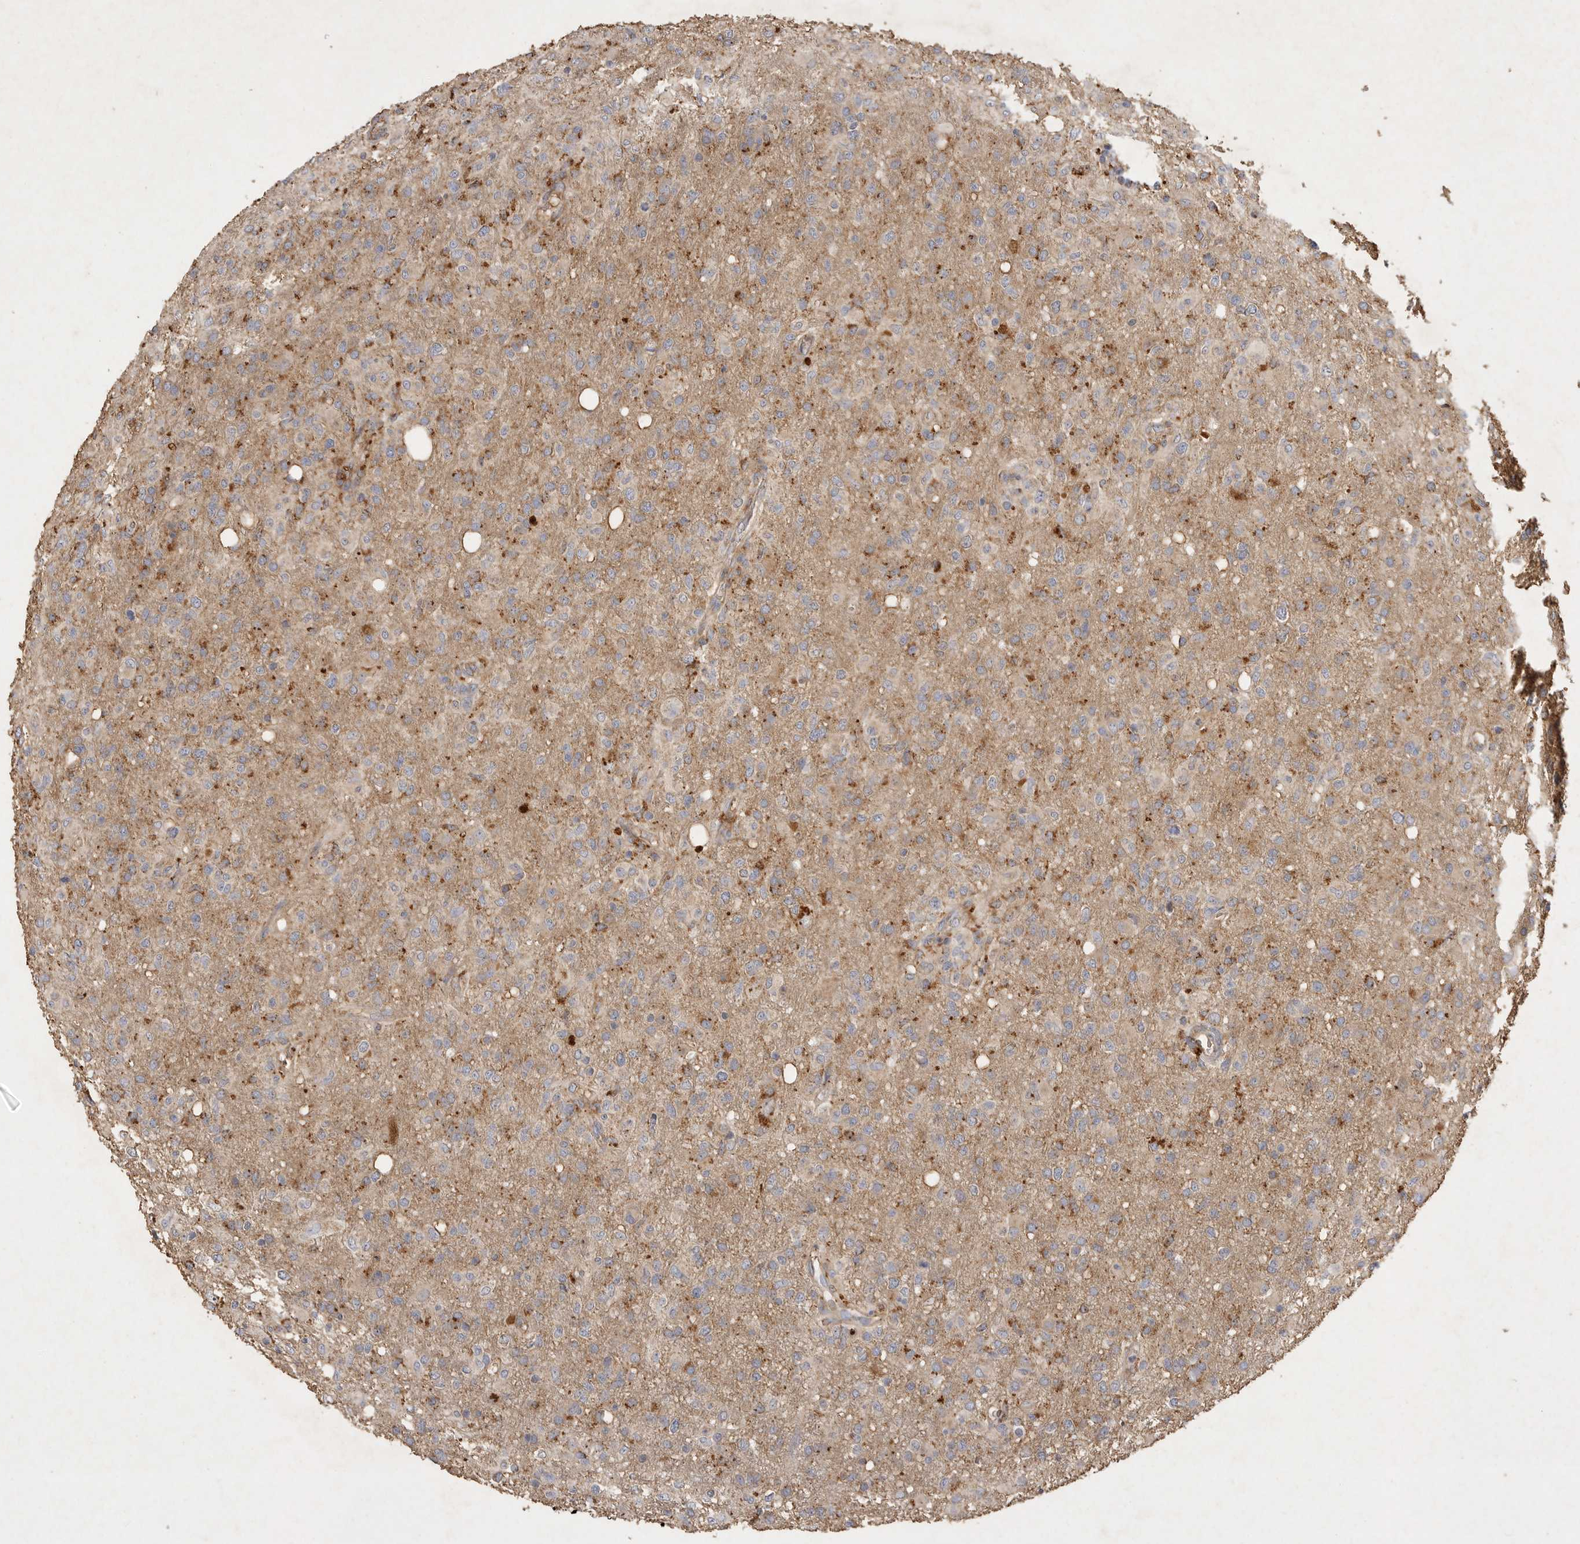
{"staining": {"intensity": "moderate", "quantity": ">75%", "location": "cytoplasmic/membranous"}, "tissue": "glioma", "cell_type": "Tumor cells", "image_type": "cancer", "snomed": [{"axis": "morphology", "description": "Glioma, malignant, High grade"}, {"axis": "topography", "description": "Brain"}], "caption": "Brown immunohistochemical staining in high-grade glioma (malignant) exhibits moderate cytoplasmic/membranous positivity in about >75% of tumor cells. (Stains: DAB in brown, nuclei in blue, Microscopy: brightfield microscopy at high magnification).", "gene": "MRPL41", "patient": {"sex": "female", "age": 57}}